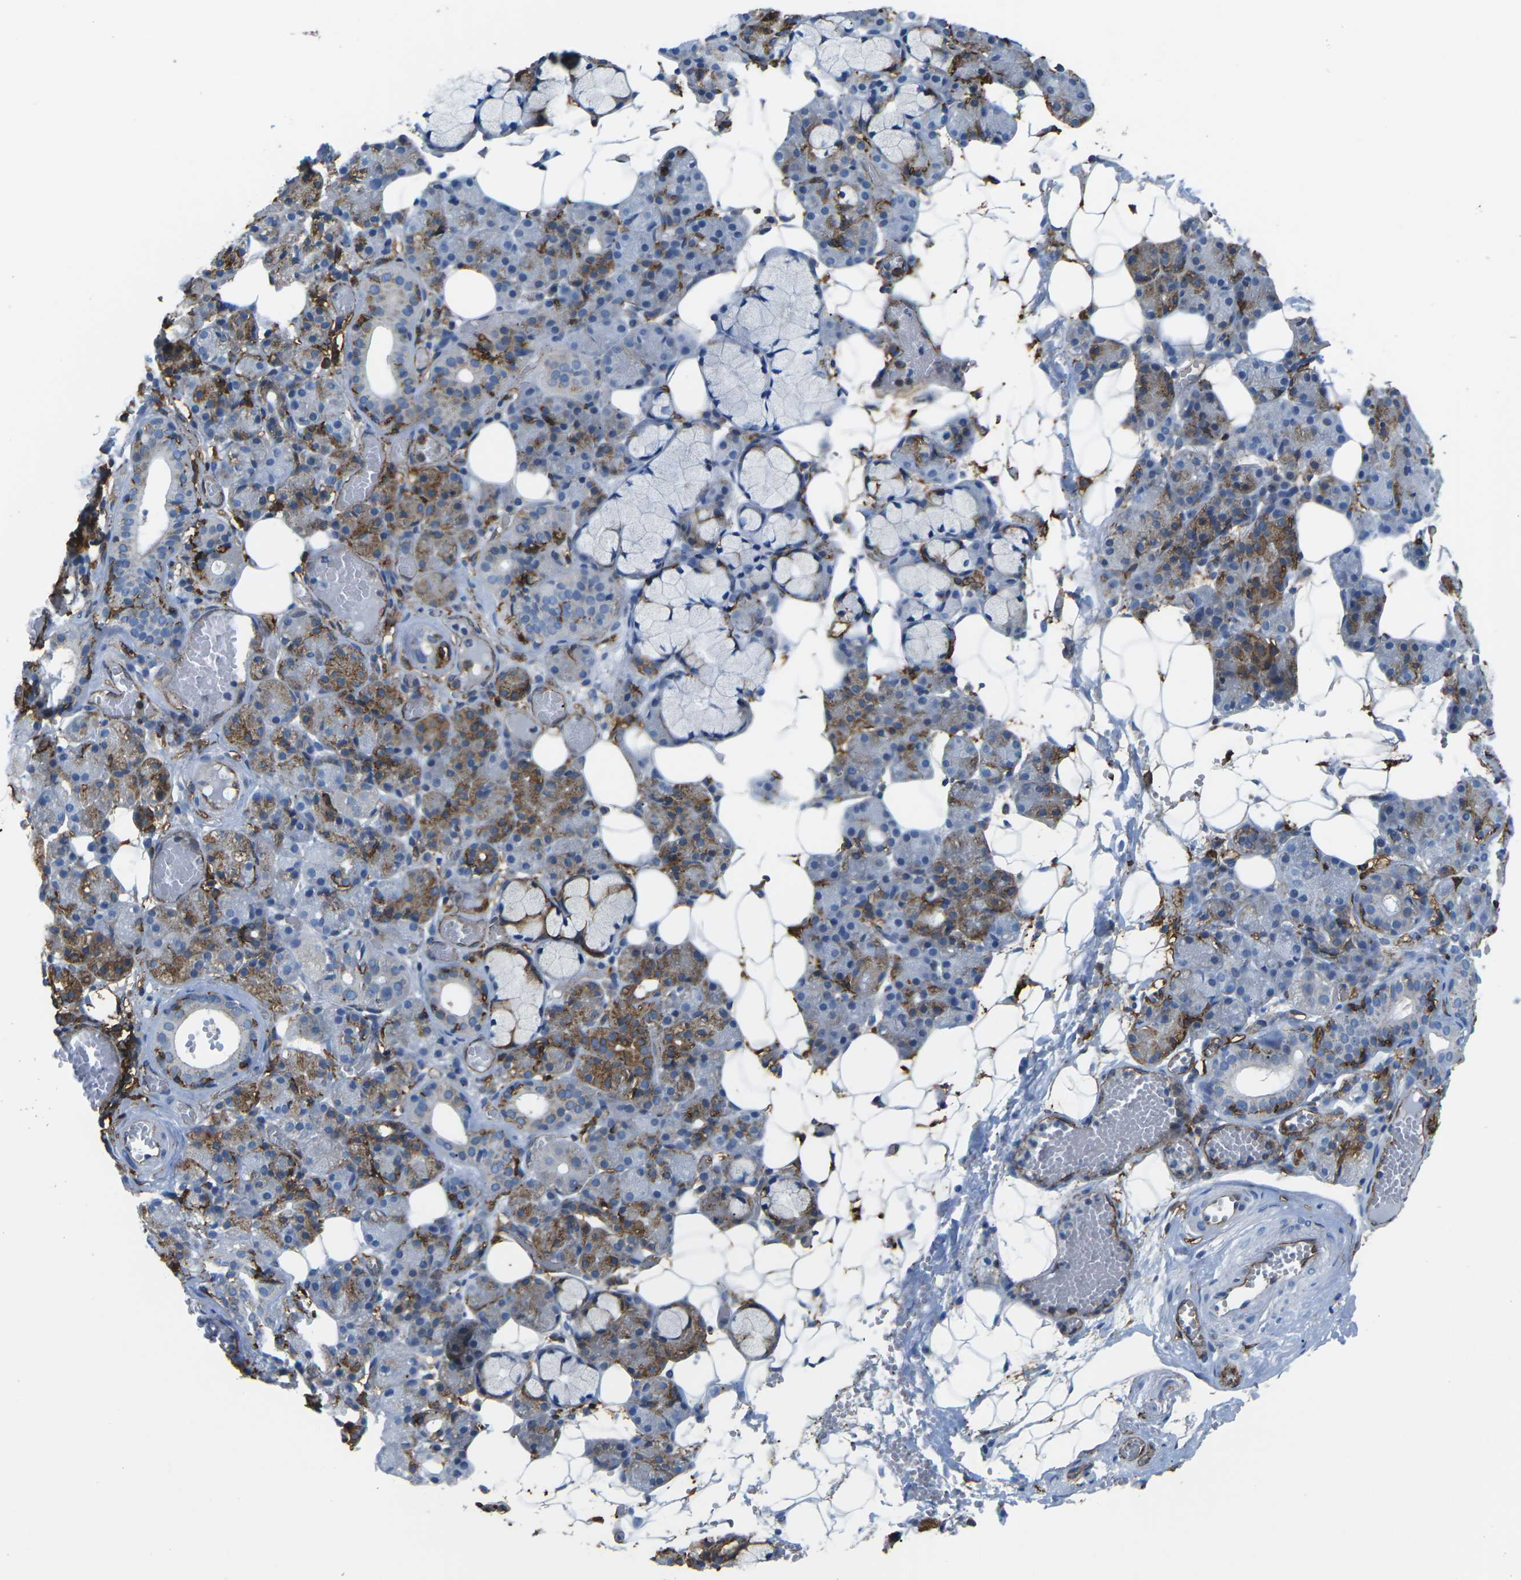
{"staining": {"intensity": "moderate", "quantity": "25%-75%", "location": "cytoplasmic/membranous"}, "tissue": "salivary gland", "cell_type": "Glandular cells", "image_type": "normal", "snomed": [{"axis": "morphology", "description": "Normal tissue, NOS"}, {"axis": "topography", "description": "Salivary gland"}], "caption": "Unremarkable salivary gland displays moderate cytoplasmic/membranous staining in approximately 25%-75% of glandular cells, visualized by immunohistochemistry.", "gene": "PTPN1", "patient": {"sex": "male", "age": 63}}